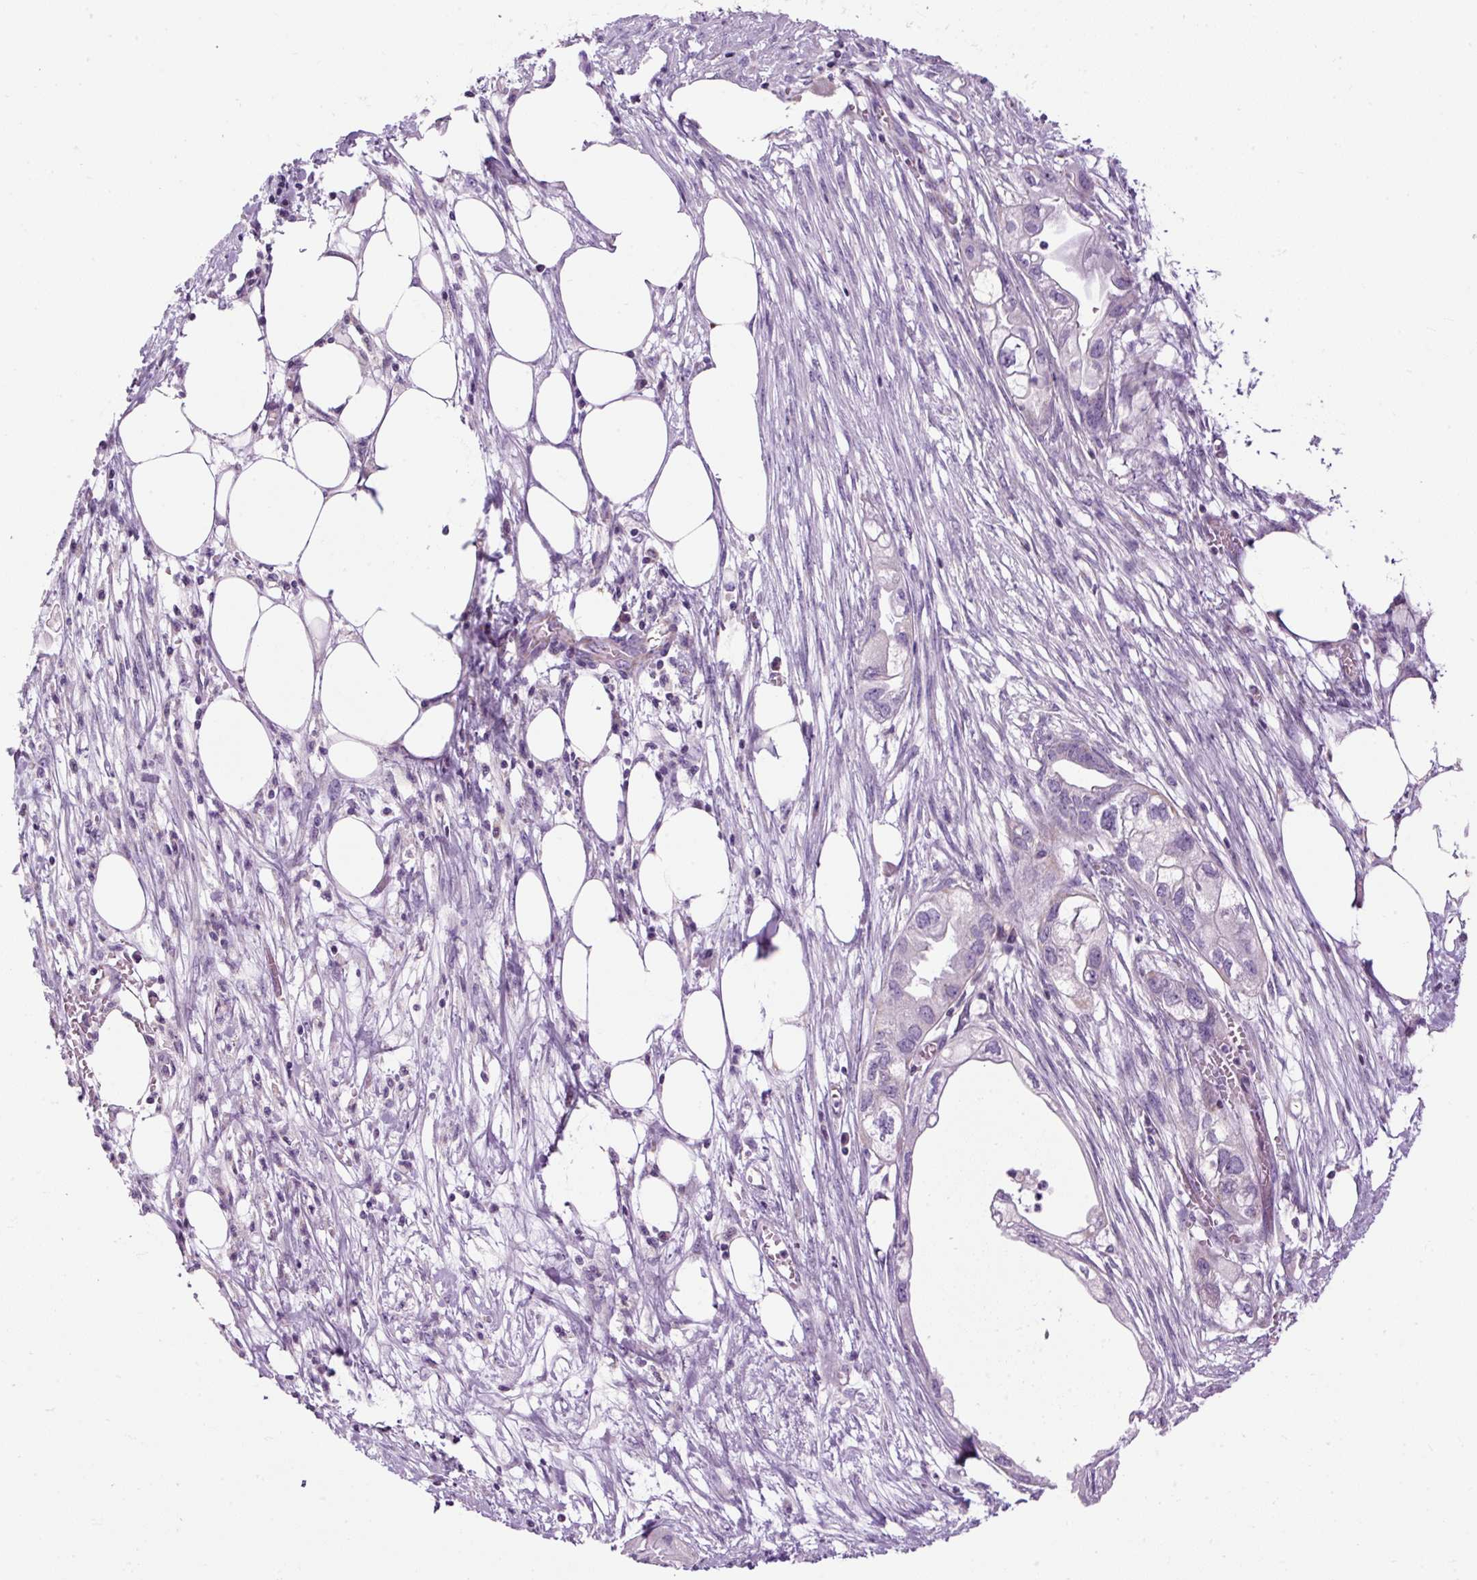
{"staining": {"intensity": "negative", "quantity": "none", "location": "none"}, "tissue": "endometrial cancer", "cell_type": "Tumor cells", "image_type": "cancer", "snomed": [{"axis": "morphology", "description": "Adenocarcinoma, NOS"}, {"axis": "morphology", "description": "Adenocarcinoma, metastatic, NOS"}, {"axis": "topography", "description": "Adipose tissue"}, {"axis": "topography", "description": "Endometrium"}], "caption": "Immunohistochemical staining of endometrial metastatic adenocarcinoma shows no significant expression in tumor cells.", "gene": "FMC1", "patient": {"sex": "female", "age": 67}}